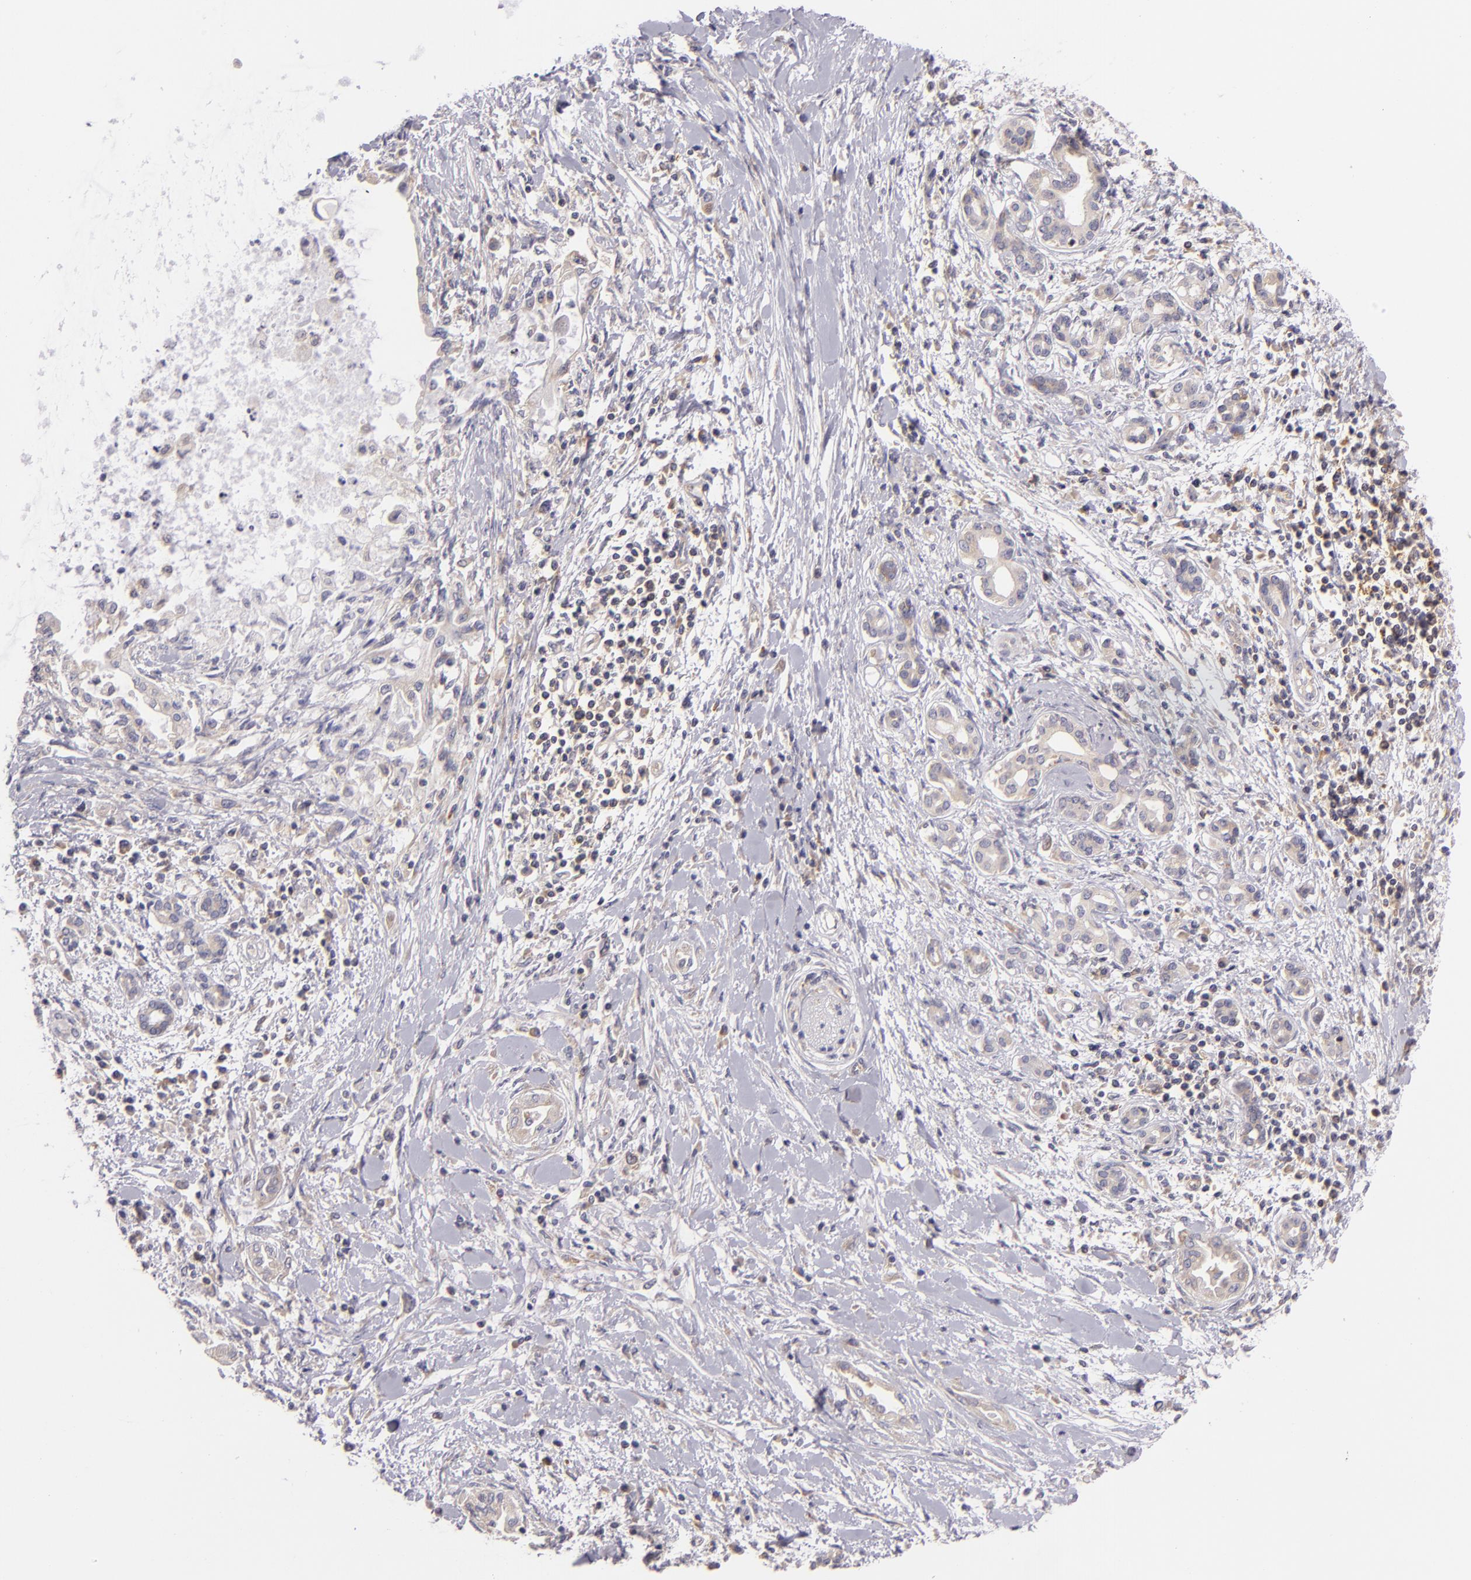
{"staining": {"intensity": "weak", "quantity": "<25%", "location": "cytoplasmic/membranous"}, "tissue": "pancreatic cancer", "cell_type": "Tumor cells", "image_type": "cancer", "snomed": [{"axis": "morphology", "description": "Adenocarcinoma, NOS"}, {"axis": "topography", "description": "Pancreas"}], "caption": "Image shows no protein positivity in tumor cells of pancreatic cancer (adenocarcinoma) tissue.", "gene": "UPF3B", "patient": {"sex": "female", "age": 64}}